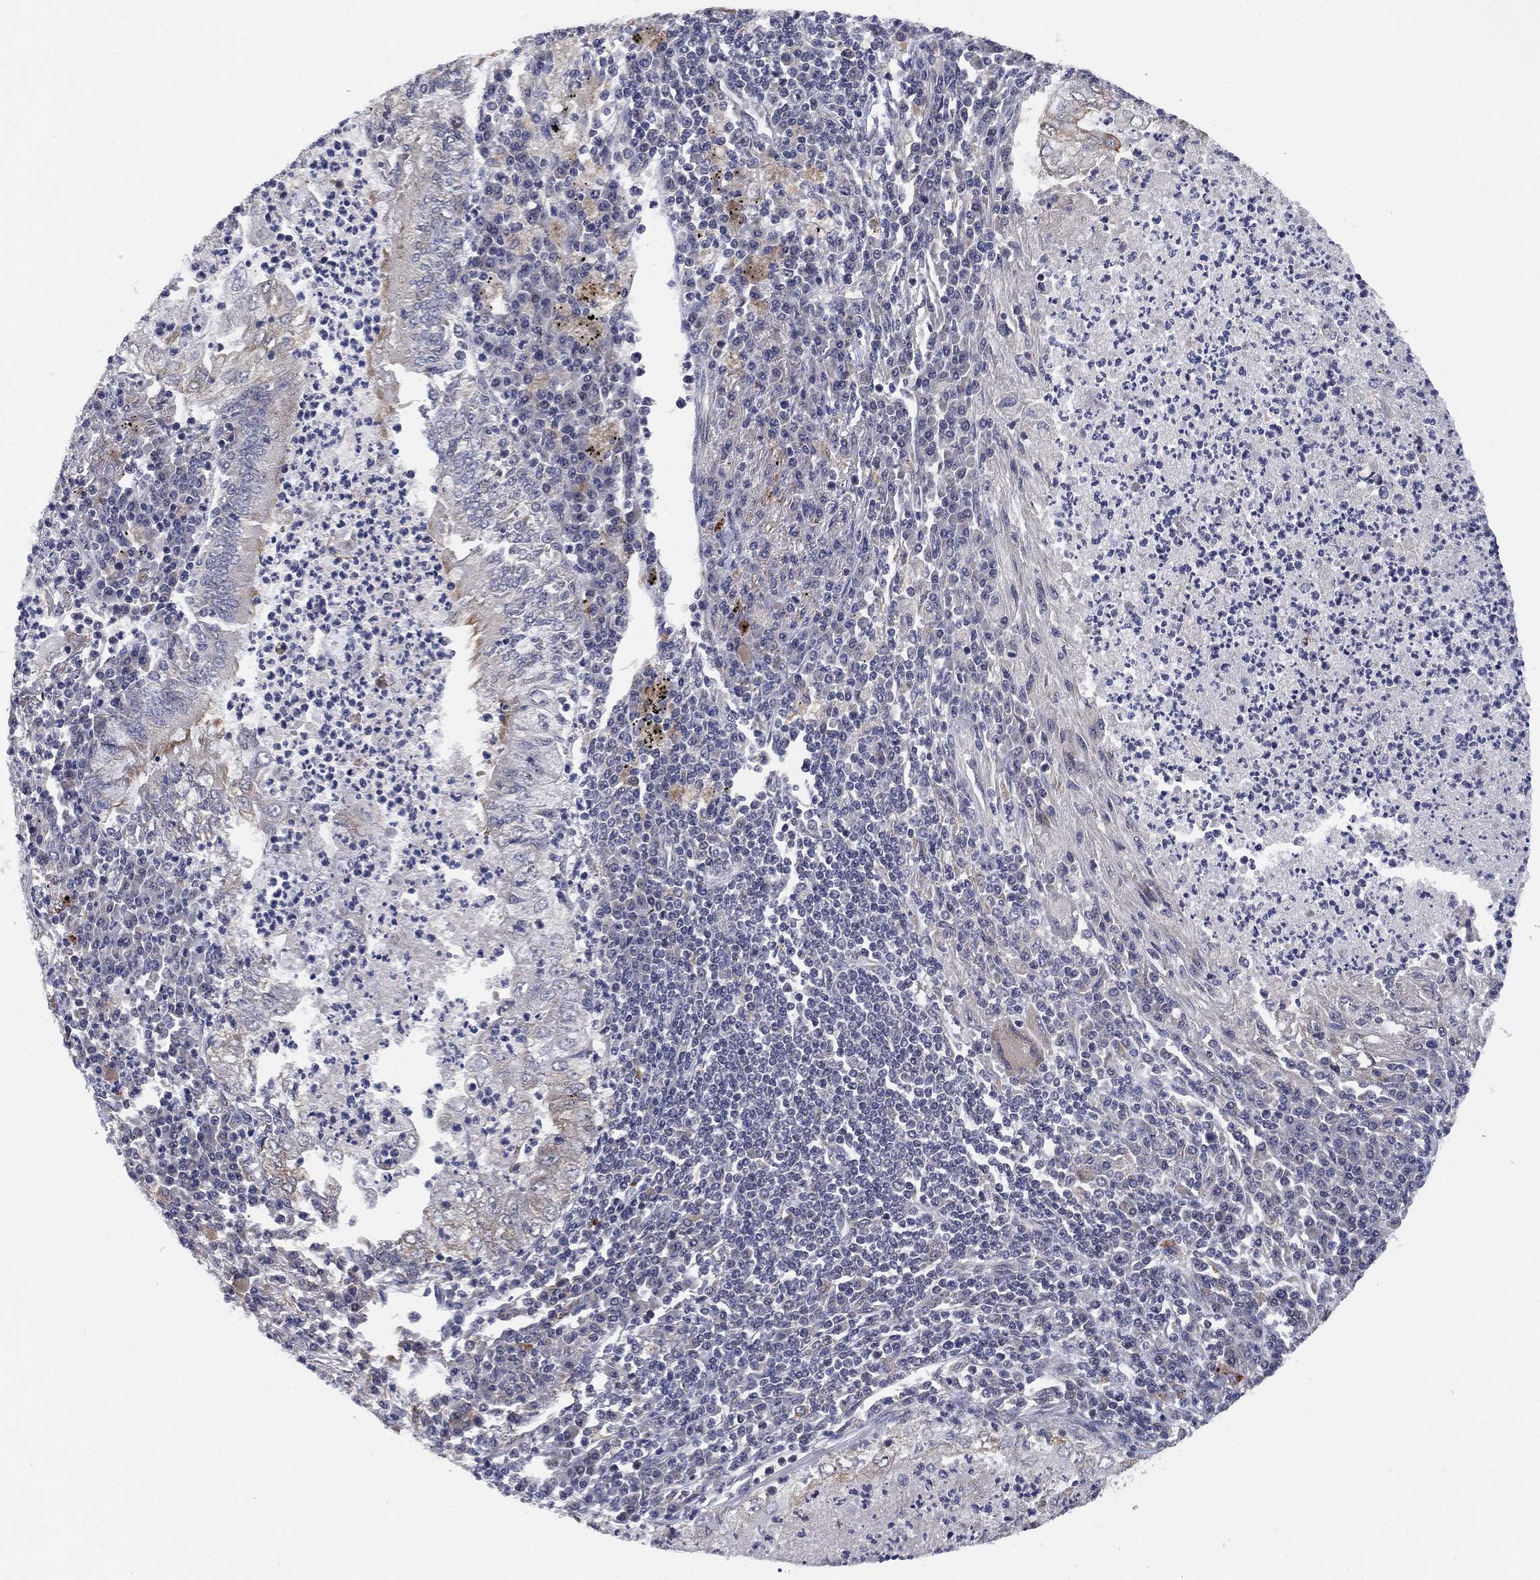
{"staining": {"intensity": "negative", "quantity": "none", "location": "none"}, "tissue": "lung cancer", "cell_type": "Tumor cells", "image_type": "cancer", "snomed": [{"axis": "morphology", "description": "Adenocarcinoma, NOS"}, {"axis": "topography", "description": "Lung"}], "caption": "Immunohistochemistry (IHC) histopathology image of neoplastic tissue: human adenocarcinoma (lung) stained with DAB (3,3'-diaminobenzidine) demonstrates no significant protein expression in tumor cells. (Stains: DAB (3,3'-diaminobenzidine) immunohistochemistry with hematoxylin counter stain, Microscopy: brightfield microscopy at high magnification).", "gene": "SELENOO", "patient": {"sex": "female", "age": 73}}